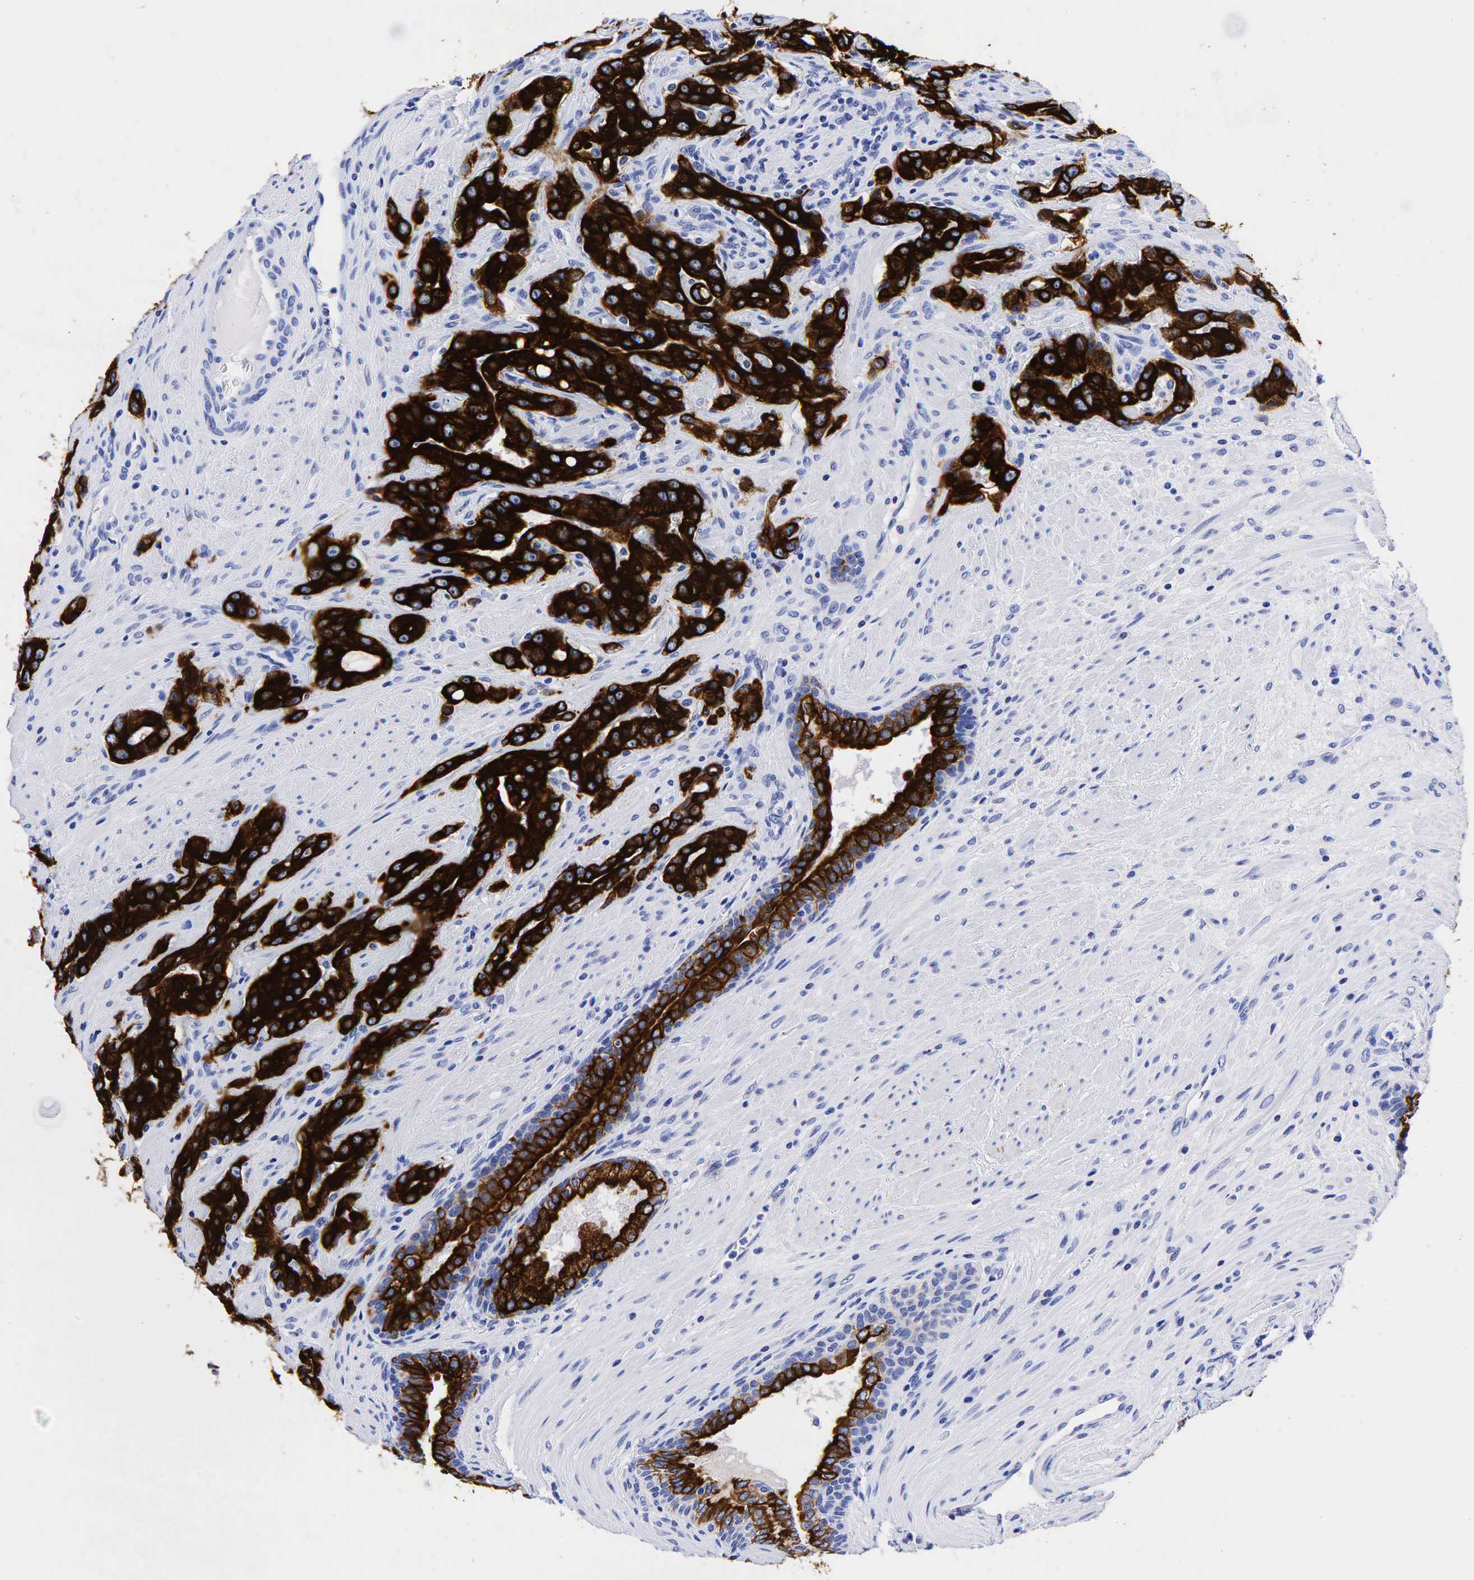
{"staining": {"intensity": "strong", "quantity": ">75%", "location": "cytoplasmic/membranous"}, "tissue": "prostate cancer", "cell_type": "Tumor cells", "image_type": "cancer", "snomed": [{"axis": "morphology", "description": "Adenocarcinoma, Medium grade"}, {"axis": "topography", "description": "Prostate"}], "caption": "The micrograph exhibits immunohistochemical staining of prostate adenocarcinoma (medium-grade). There is strong cytoplasmic/membranous expression is identified in approximately >75% of tumor cells. The protein is shown in brown color, while the nuclei are stained blue.", "gene": "KRT18", "patient": {"sex": "male", "age": 72}}